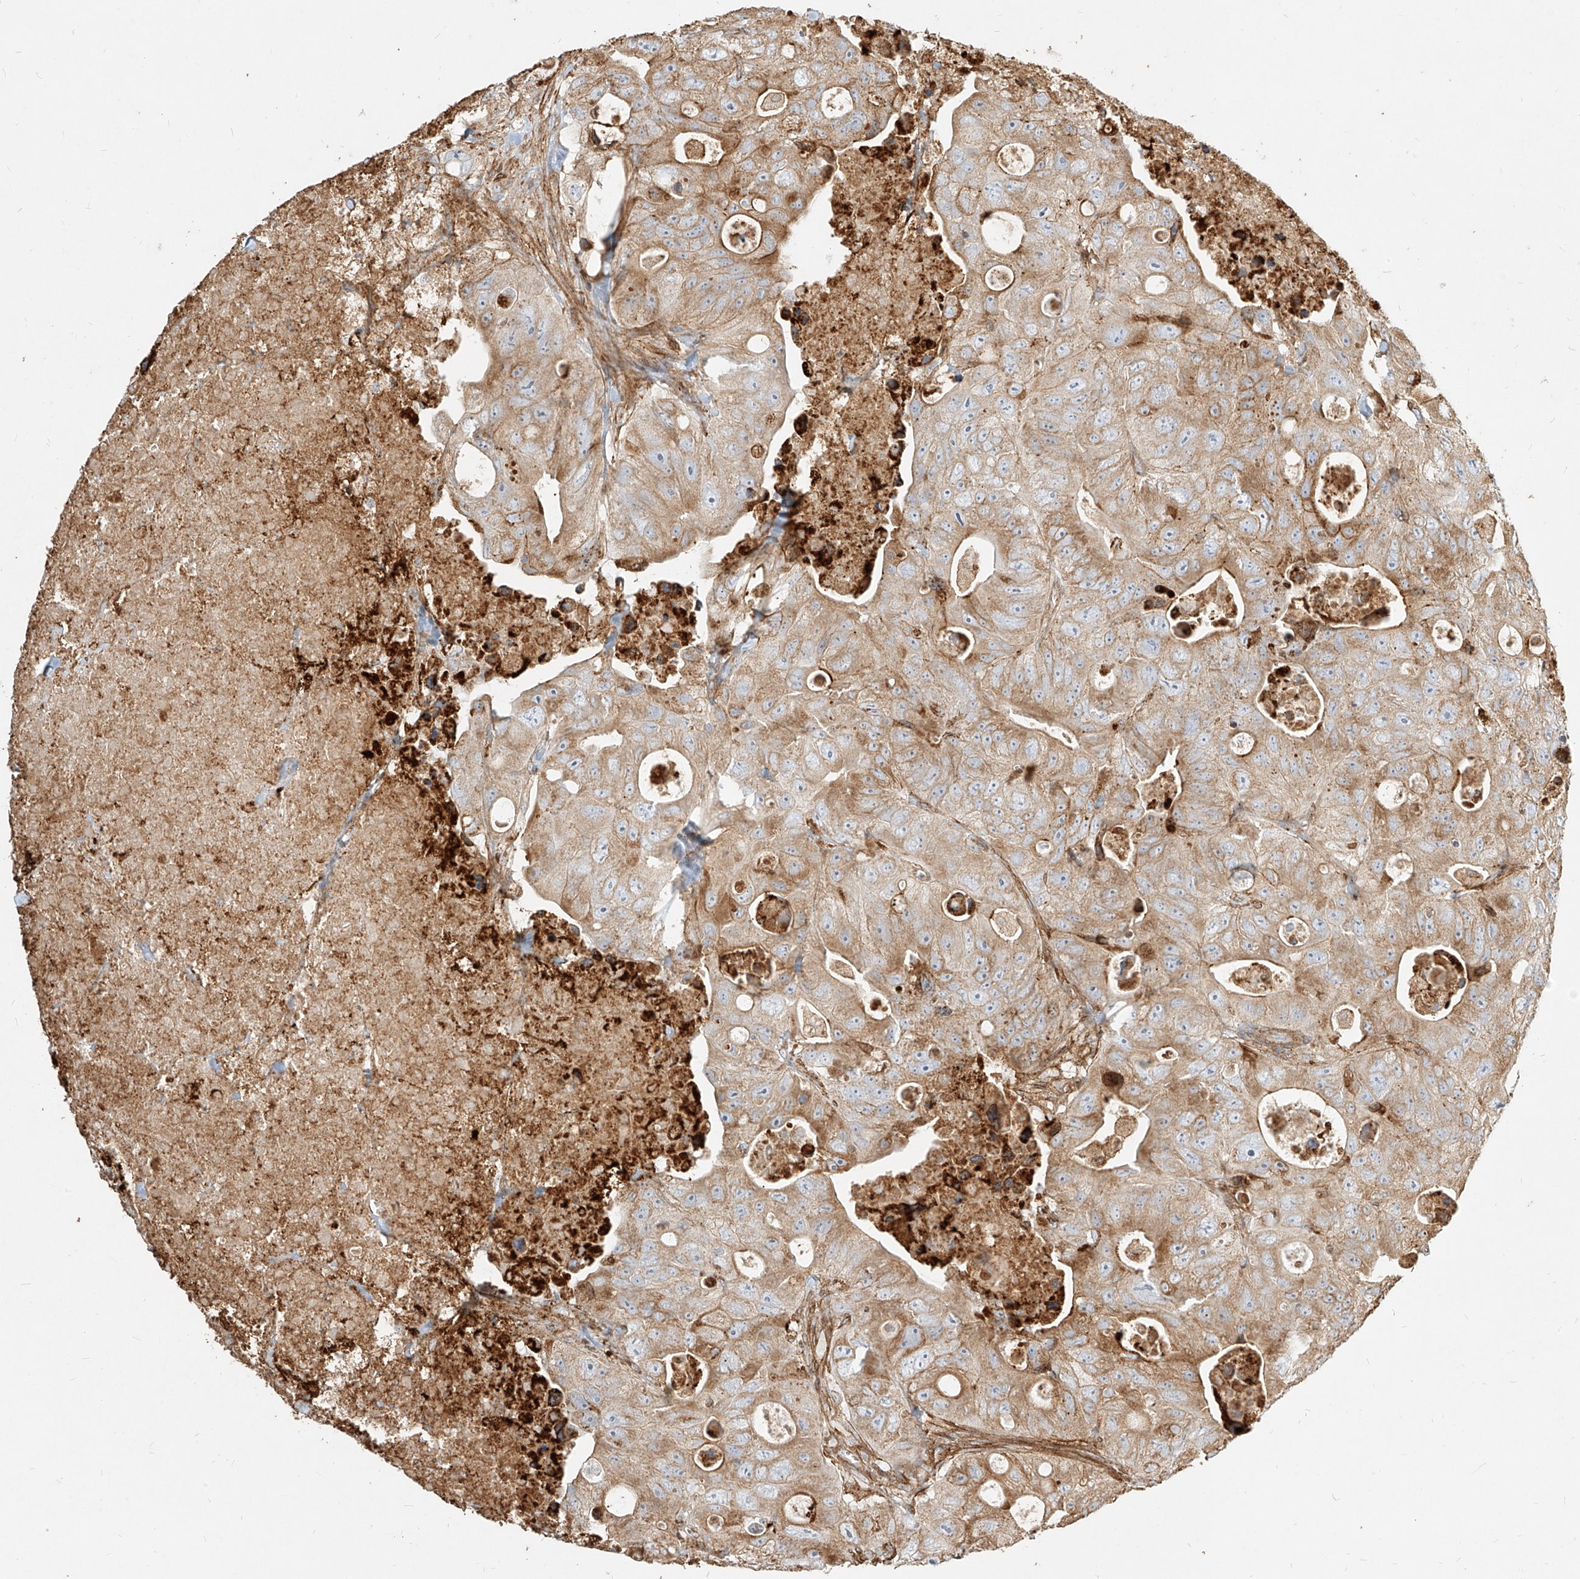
{"staining": {"intensity": "moderate", "quantity": "25%-75%", "location": "cytoplasmic/membranous"}, "tissue": "colorectal cancer", "cell_type": "Tumor cells", "image_type": "cancer", "snomed": [{"axis": "morphology", "description": "Adenocarcinoma, NOS"}, {"axis": "topography", "description": "Colon"}], "caption": "Human colorectal adenocarcinoma stained for a protein (brown) shows moderate cytoplasmic/membranous positive expression in about 25%-75% of tumor cells.", "gene": "MTX2", "patient": {"sex": "female", "age": 46}}